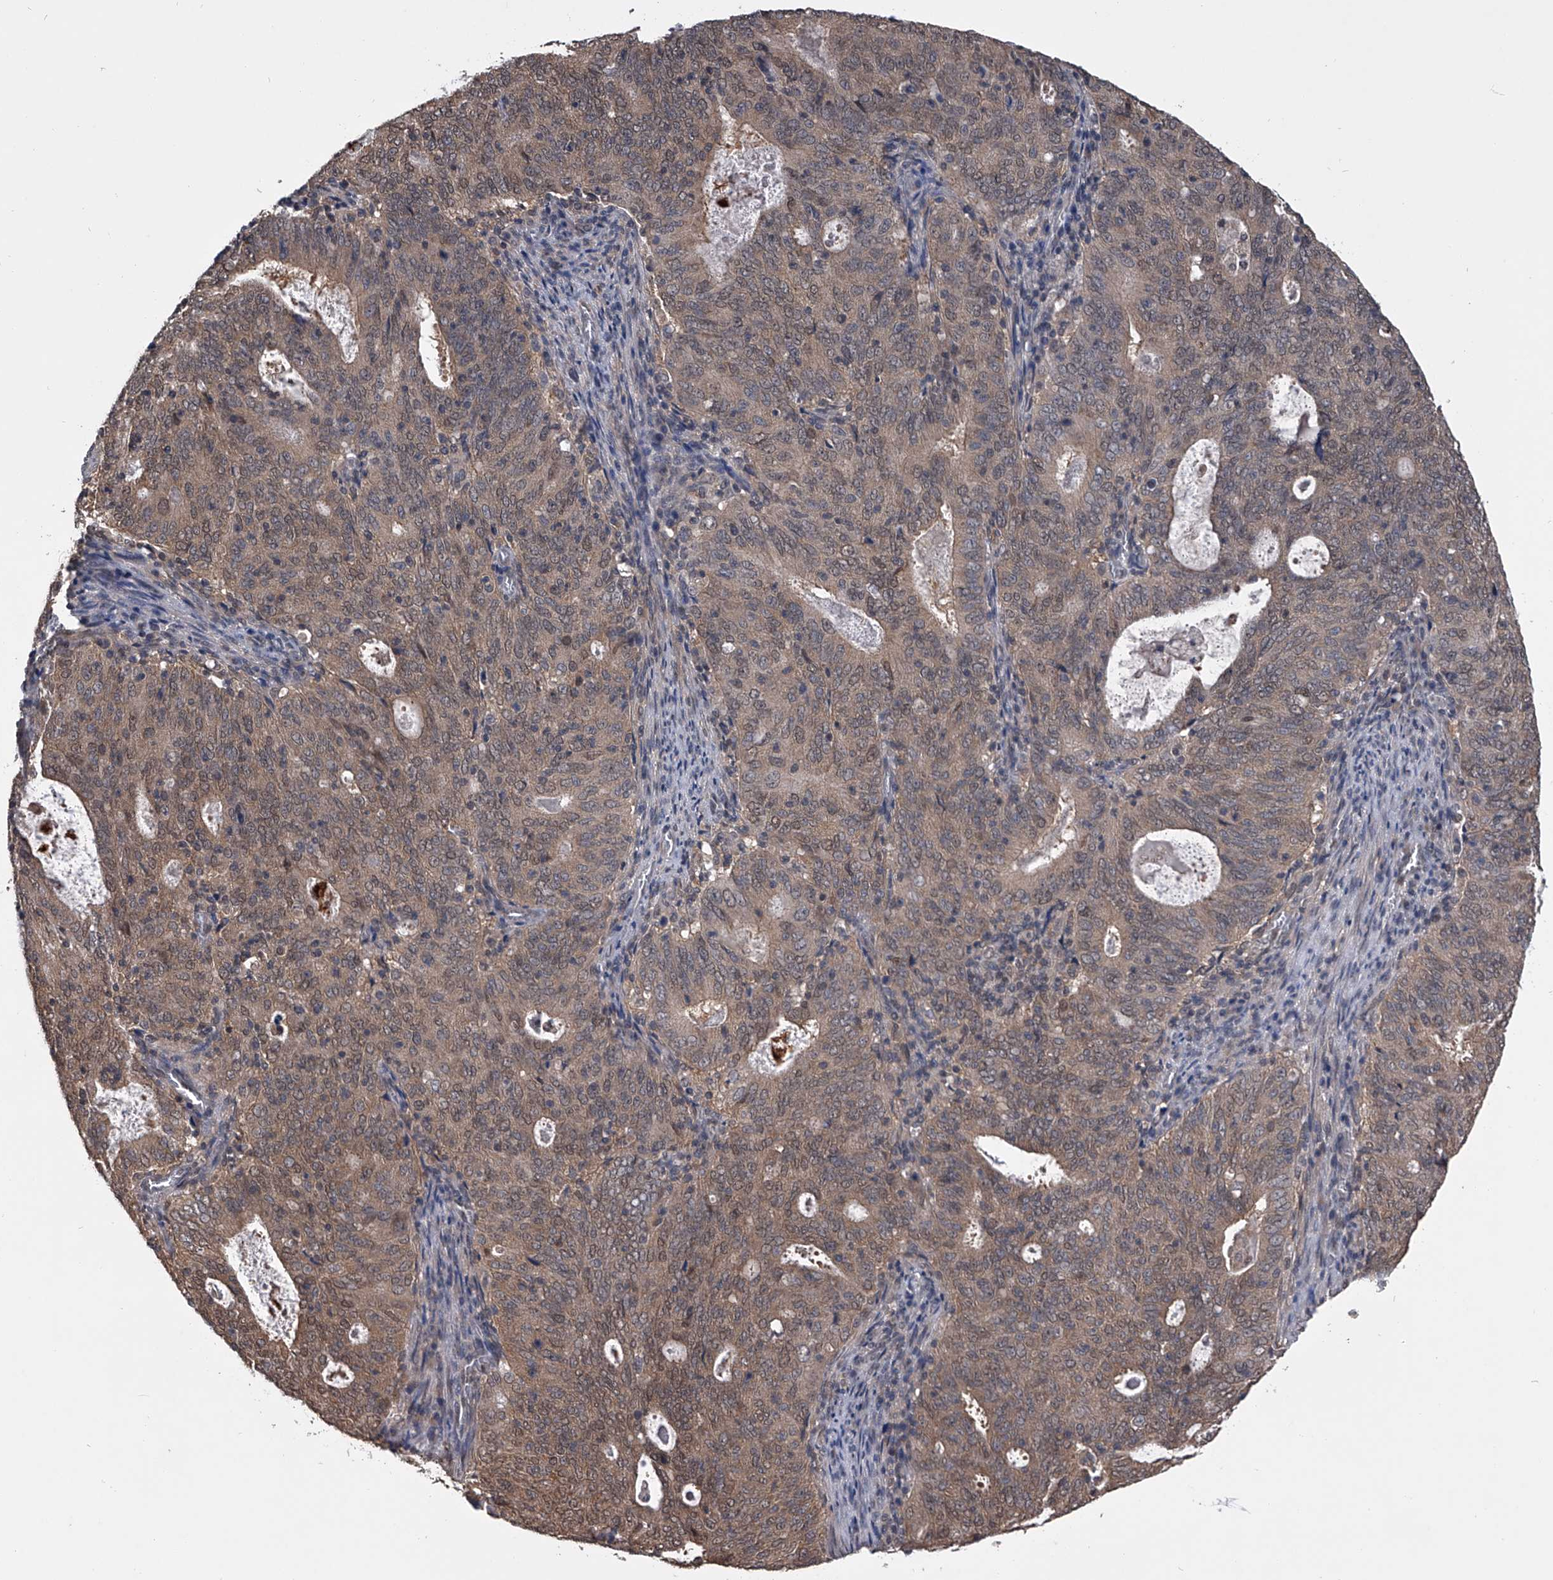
{"staining": {"intensity": "moderate", "quantity": ">75%", "location": "cytoplasmic/membranous,nuclear"}, "tissue": "cervical cancer", "cell_type": "Tumor cells", "image_type": "cancer", "snomed": [{"axis": "morphology", "description": "Adenocarcinoma, NOS"}, {"axis": "topography", "description": "Cervix"}], "caption": "Immunohistochemical staining of cervical adenocarcinoma shows medium levels of moderate cytoplasmic/membranous and nuclear protein expression in about >75% of tumor cells.", "gene": "TSNAX", "patient": {"sex": "female", "age": 44}}